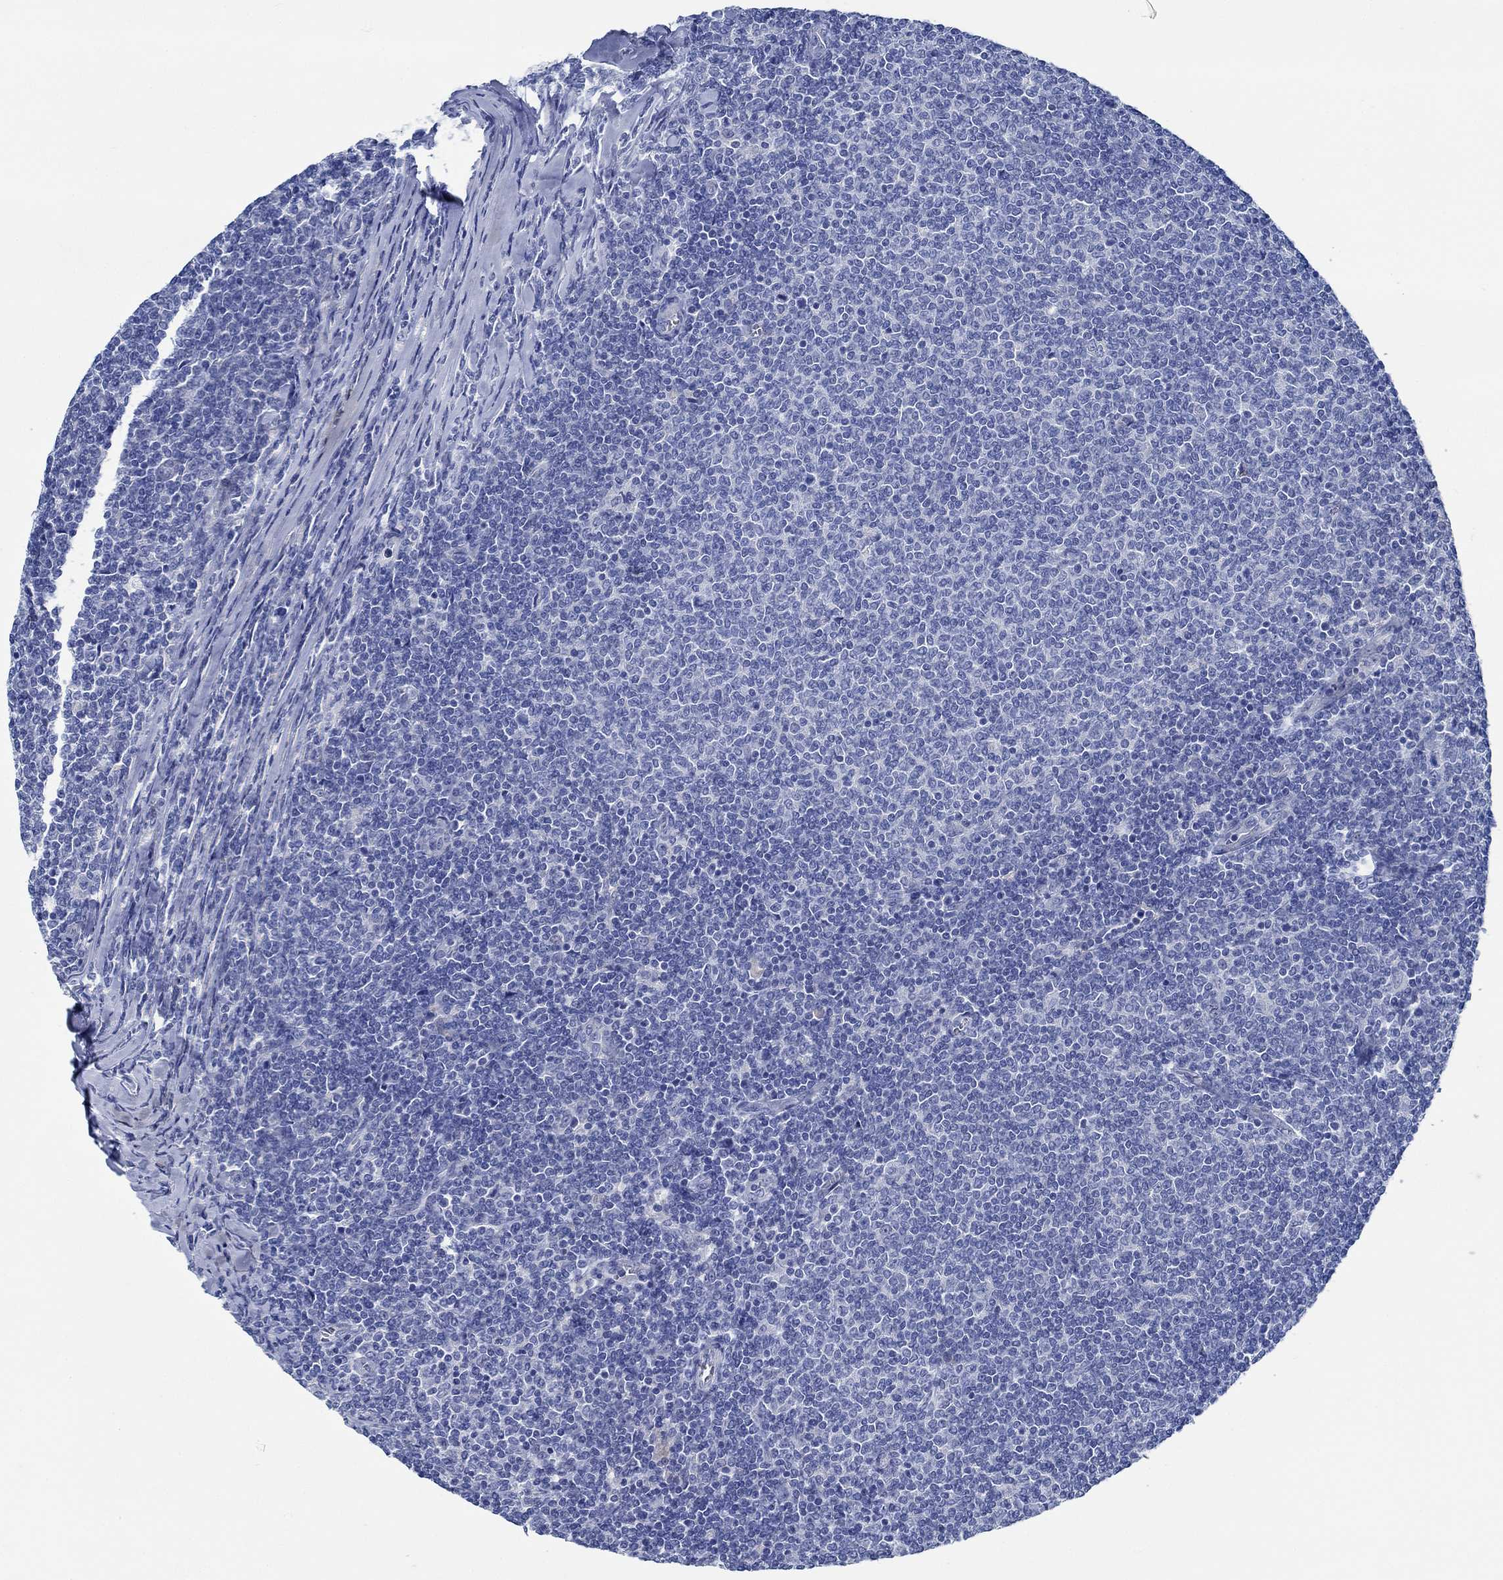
{"staining": {"intensity": "negative", "quantity": "none", "location": "none"}, "tissue": "lymphoma", "cell_type": "Tumor cells", "image_type": "cancer", "snomed": [{"axis": "morphology", "description": "Malignant lymphoma, non-Hodgkin's type, Low grade"}, {"axis": "topography", "description": "Lymph node"}], "caption": "An IHC histopathology image of lymphoma is shown. There is no staining in tumor cells of lymphoma.", "gene": "SVEP1", "patient": {"sex": "male", "age": 52}}